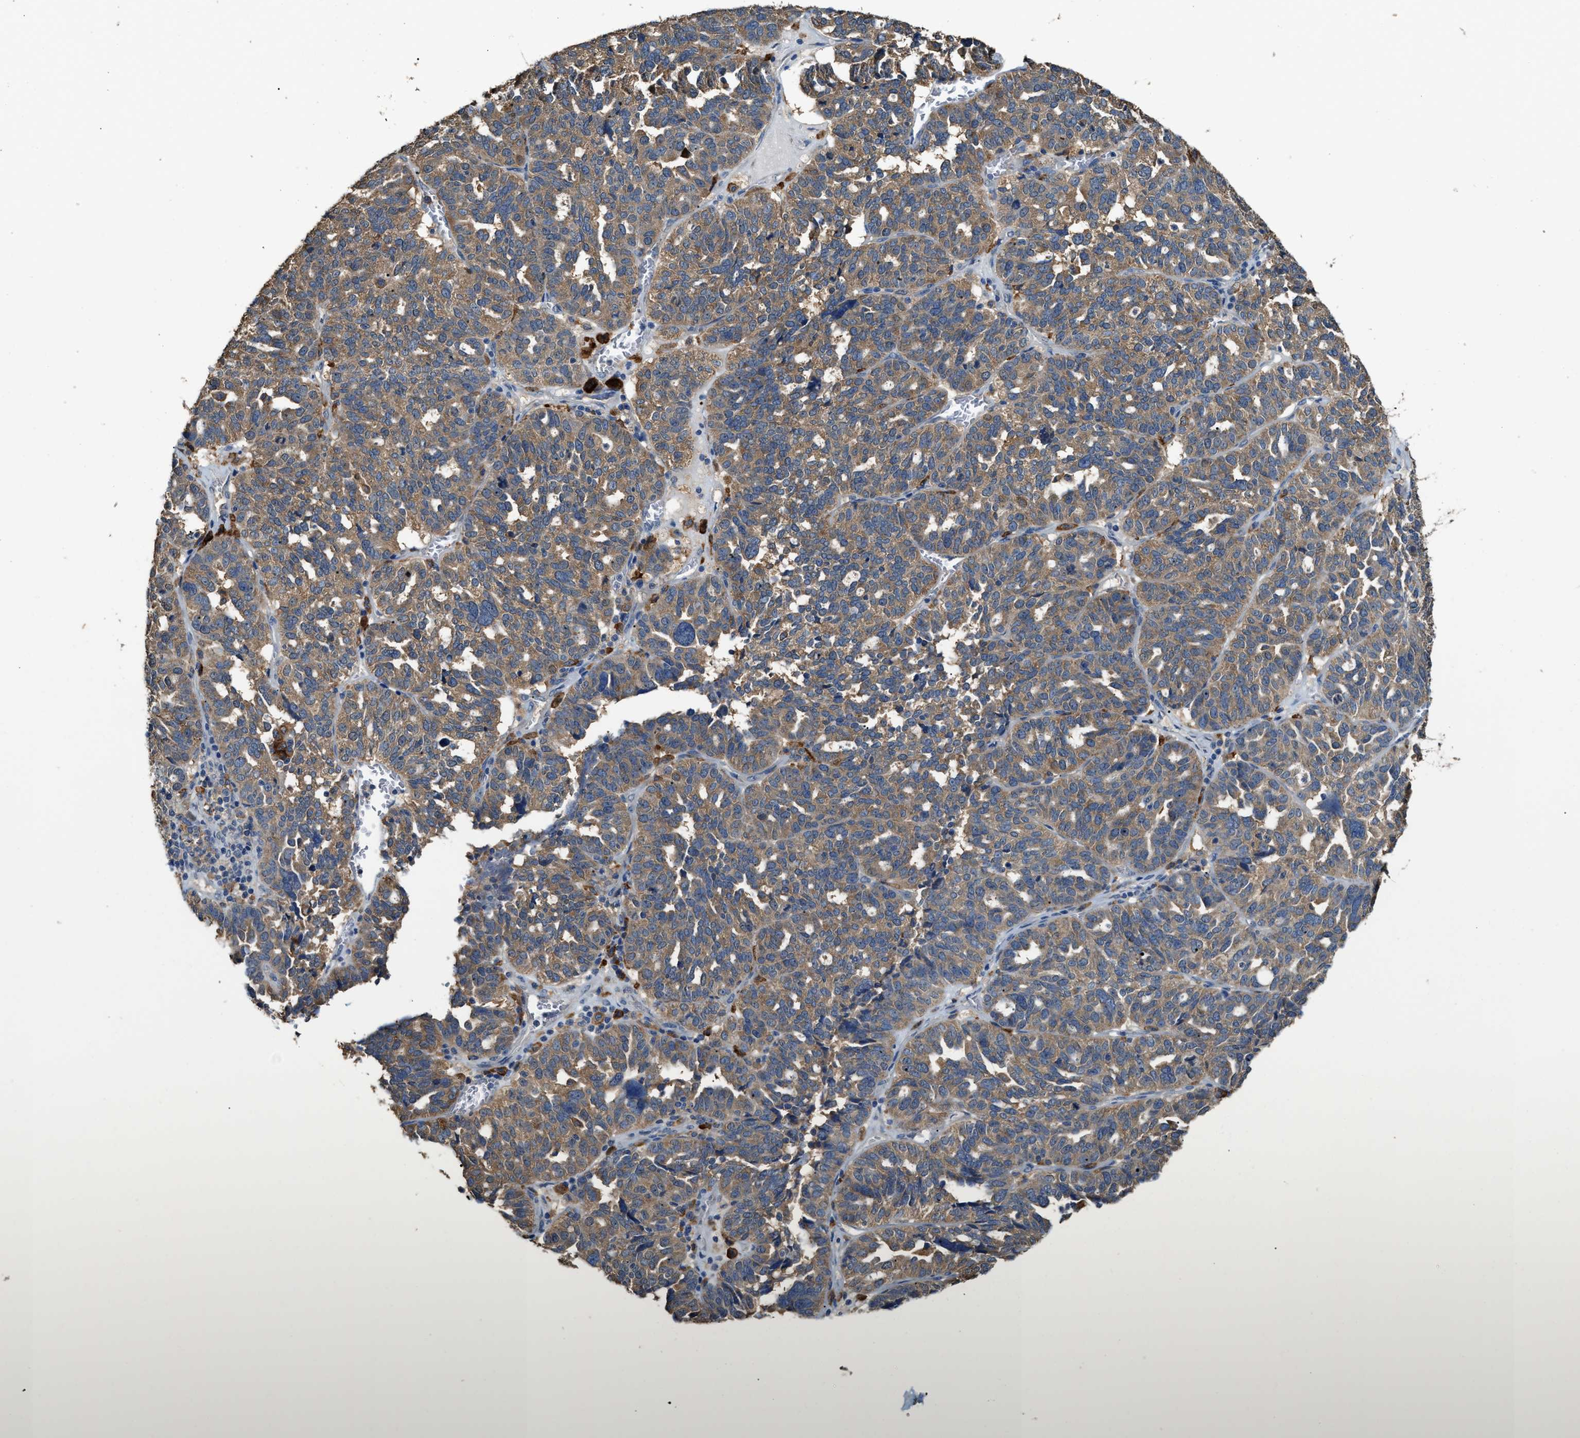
{"staining": {"intensity": "moderate", "quantity": ">75%", "location": "cytoplasmic/membranous"}, "tissue": "ovarian cancer", "cell_type": "Tumor cells", "image_type": "cancer", "snomed": [{"axis": "morphology", "description": "Cystadenocarcinoma, serous, NOS"}, {"axis": "topography", "description": "Ovary"}], "caption": "About >75% of tumor cells in ovarian cancer (serous cystadenocarcinoma) demonstrate moderate cytoplasmic/membranous protein staining as visualized by brown immunohistochemical staining.", "gene": "GCN1", "patient": {"sex": "female", "age": 59}}